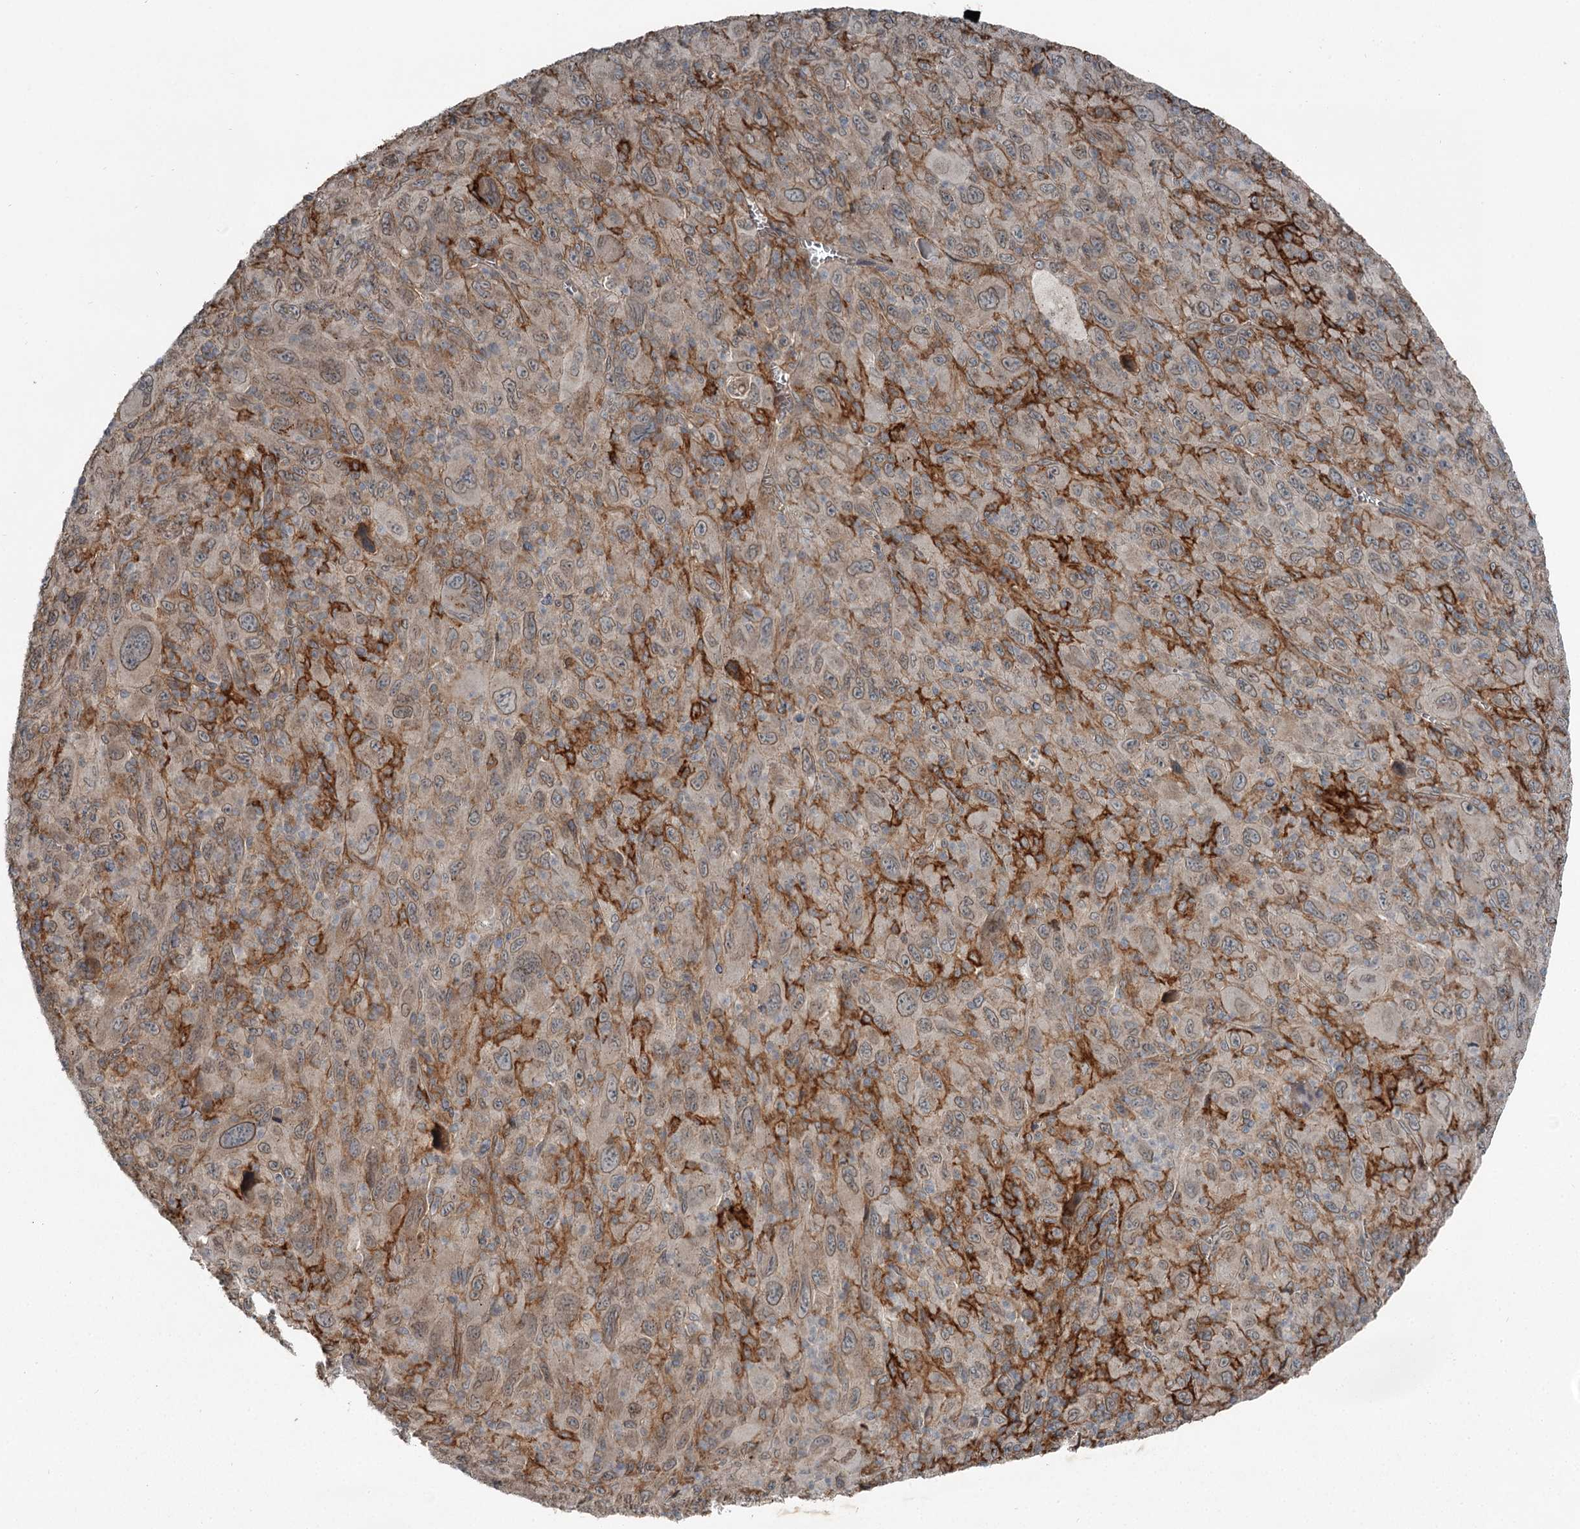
{"staining": {"intensity": "moderate", "quantity": "25%-75%", "location": "cytoplasmic/membranous"}, "tissue": "melanoma", "cell_type": "Tumor cells", "image_type": "cancer", "snomed": [{"axis": "morphology", "description": "Malignant melanoma, Metastatic site"}, {"axis": "topography", "description": "Skin"}], "caption": "Protein staining of malignant melanoma (metastatic site) tissue demonstrates moderate cytoplasmic/membranous expression in approximately 25%-75% of tumor cells.", "gene": "SLC39A8", "patient": {"sex": "female", "age": 56}}